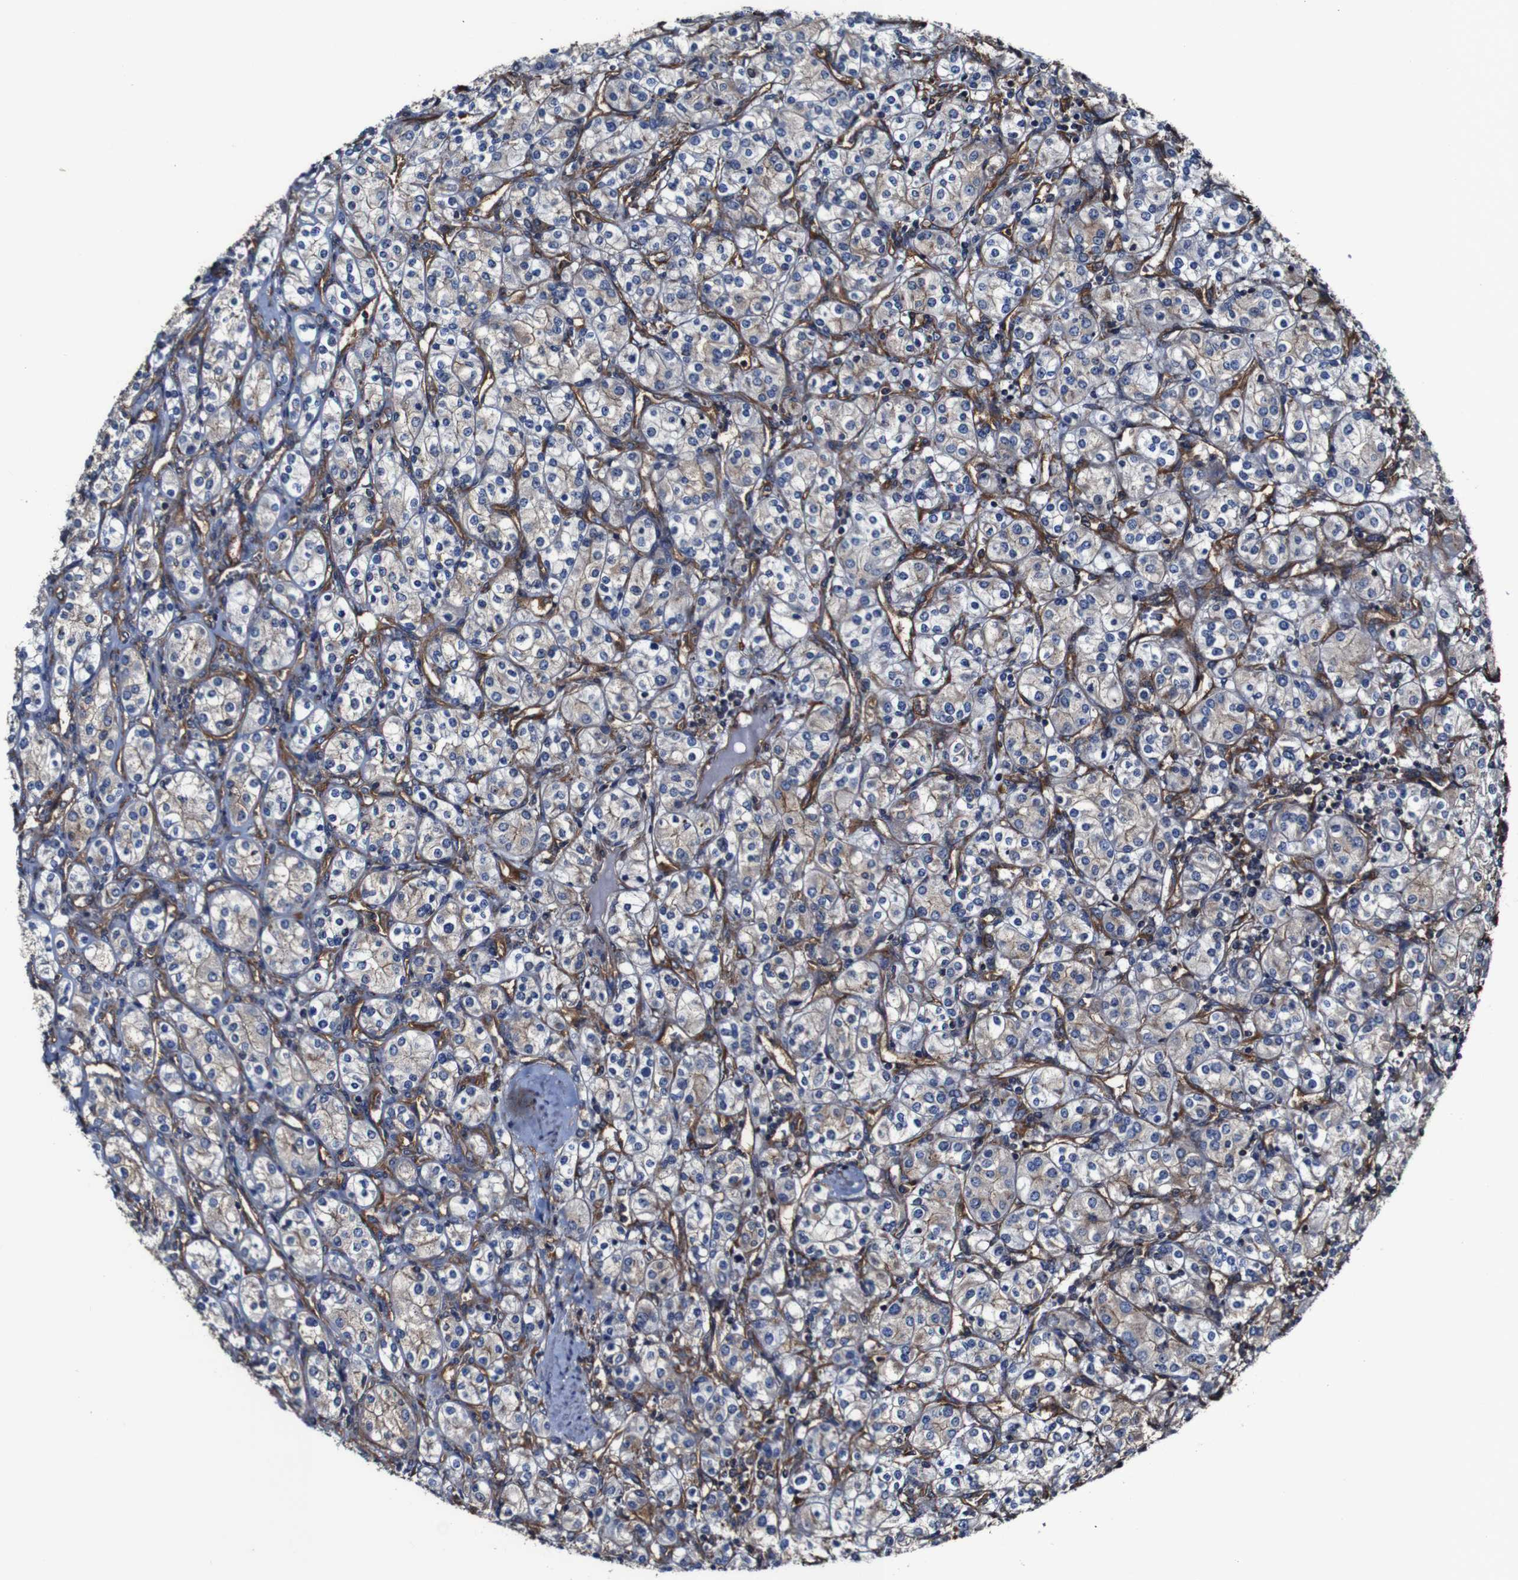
{"staining": {"intensity": "moderate", "quantity": "25%-75%", "location": "cytoplasmic/membranous"}, "tissue": "renal cancer", "cell_type": "Tumor cells", "image_type": "cancer", "snomed": [{"axis": "morphology", "description": "Adenocarcinoma, NOS"}, {"axis": "topography", "description": "Kidney"}], "caption": "This is a histology image of immunohistochemistry staining of adenocarcinoma (renal), which shows moderate staining in the cytoplasmic/membranous of tumor cells.", "gene": "CSF1R", "patient": {"sex": "male", "age": 77}}